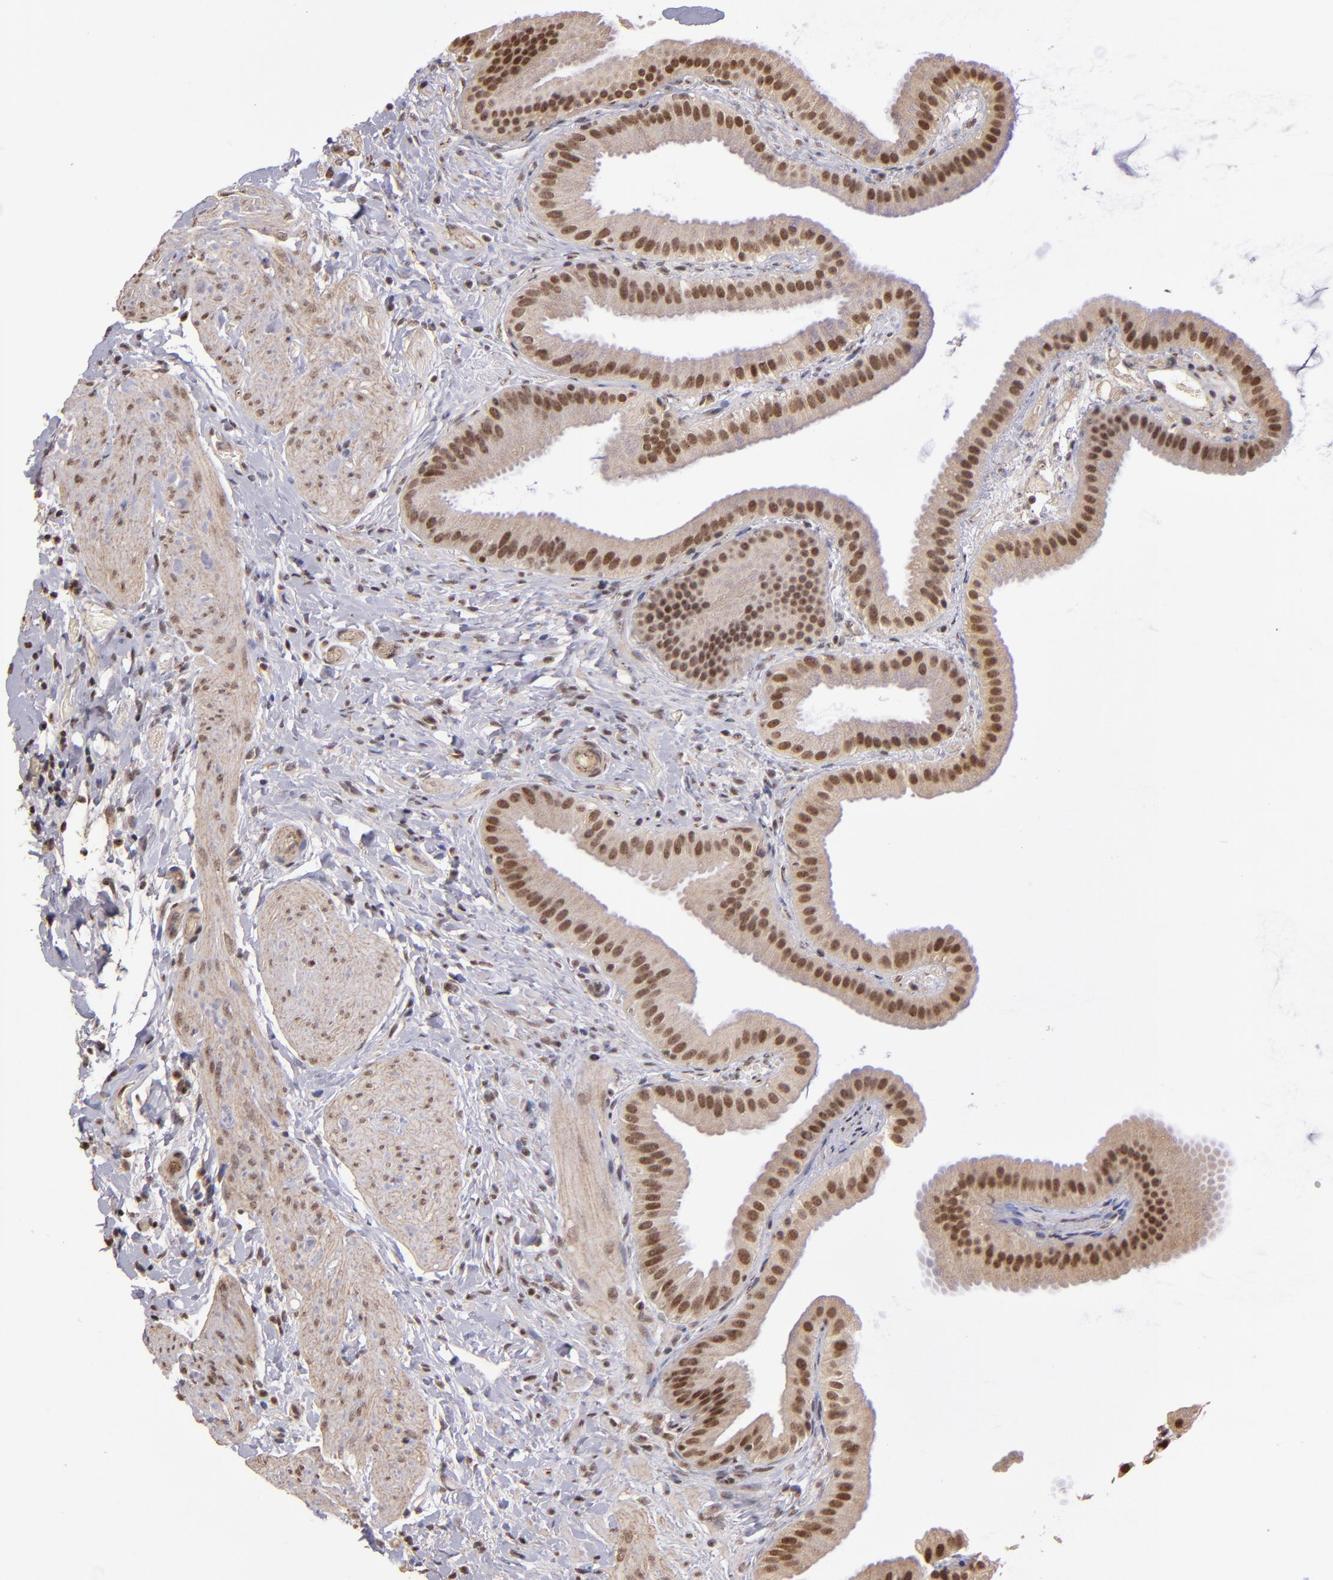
{"staining": {"intensity": "moderate", "quantity": ">75%", "location": "nuclear"}, "tissue": "gallbladder", "cell_type": "Glandular cells", "image_type": "normal", "snomed": [{"axis": "morphology", "description": "Normal tissue, NOS"}, {"axis": "topography", "description": "Gallbladder"}], "caption": "DAB (3,3'-diaminobenzidine) immunohistochemical staining of benign human gallbladder displays moderate nuclear protein positivity in about >75% of glandular cells. Immunohistochemistry stains the protein in brown and the nuclei are stained blue.", "gene": "ABHD12B", "patient": {"sex": "female", "age": 63}}